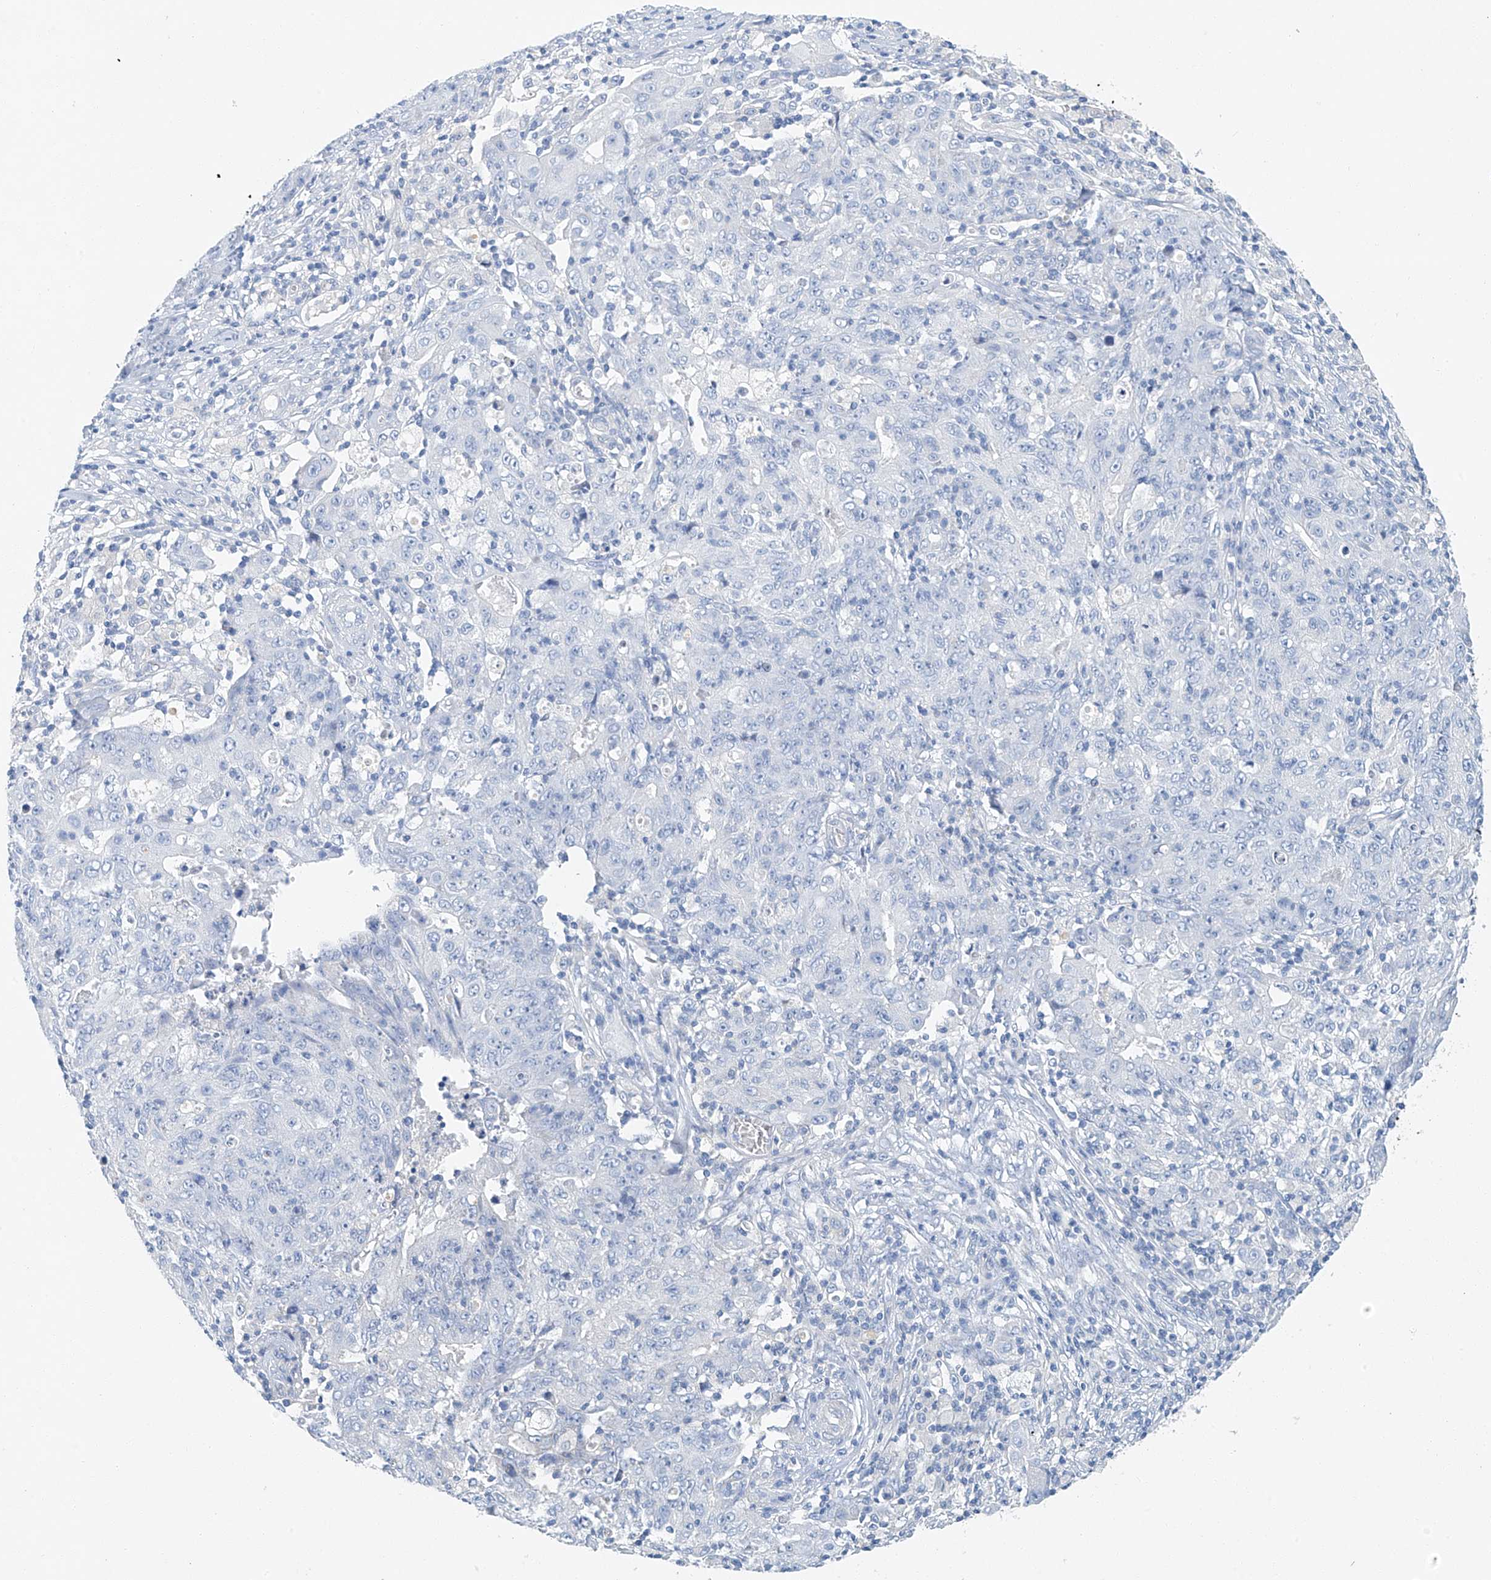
{"staining": {"intensity": "negative", "quantity": "none", "location": "none"}, "tissue": "ovarian cancer", "cell_type": "Tumor cells", "image_type": "cancer", "snomed": [{"axis": "morphology", "description": "Carcinoma, endometroid"}, {"axis": "topography", "description": "Ovary"}], "caption": "DAB (3,3'-diaminobenzidine) immunohistochemical staining of ovarian cancer reveals no significant staining in tumor cells.", "gene": "C1orf87", "patient": {"sex": "female", "age": 42}}